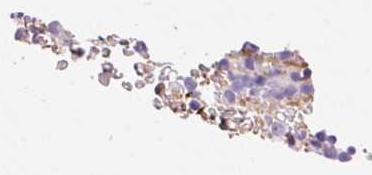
{"staining": {"intensity": "strong", "quantity": "<25%", "location": "cytoplasmic/membranous"}, "tissue": "bone marrow", "cell_type": "Hematopoietic cells", "image_type": "normal", "snomed": [{"axis": "morphology", "description": "Normal tissue, NOS"}, {"axis": "topography", "description": "Bone marrow"}], "caption": "A histopathology image of bone marrow stained for a protein exhibits strong cytoplasmic/membranous brown staining in hematopoietic cells. Immunohistochemistry (ihc) stains the protein in brown and the nuclei are stained blue.", "gene": "PRPF38B", "patient": {"sex": "male", "age": 61}}